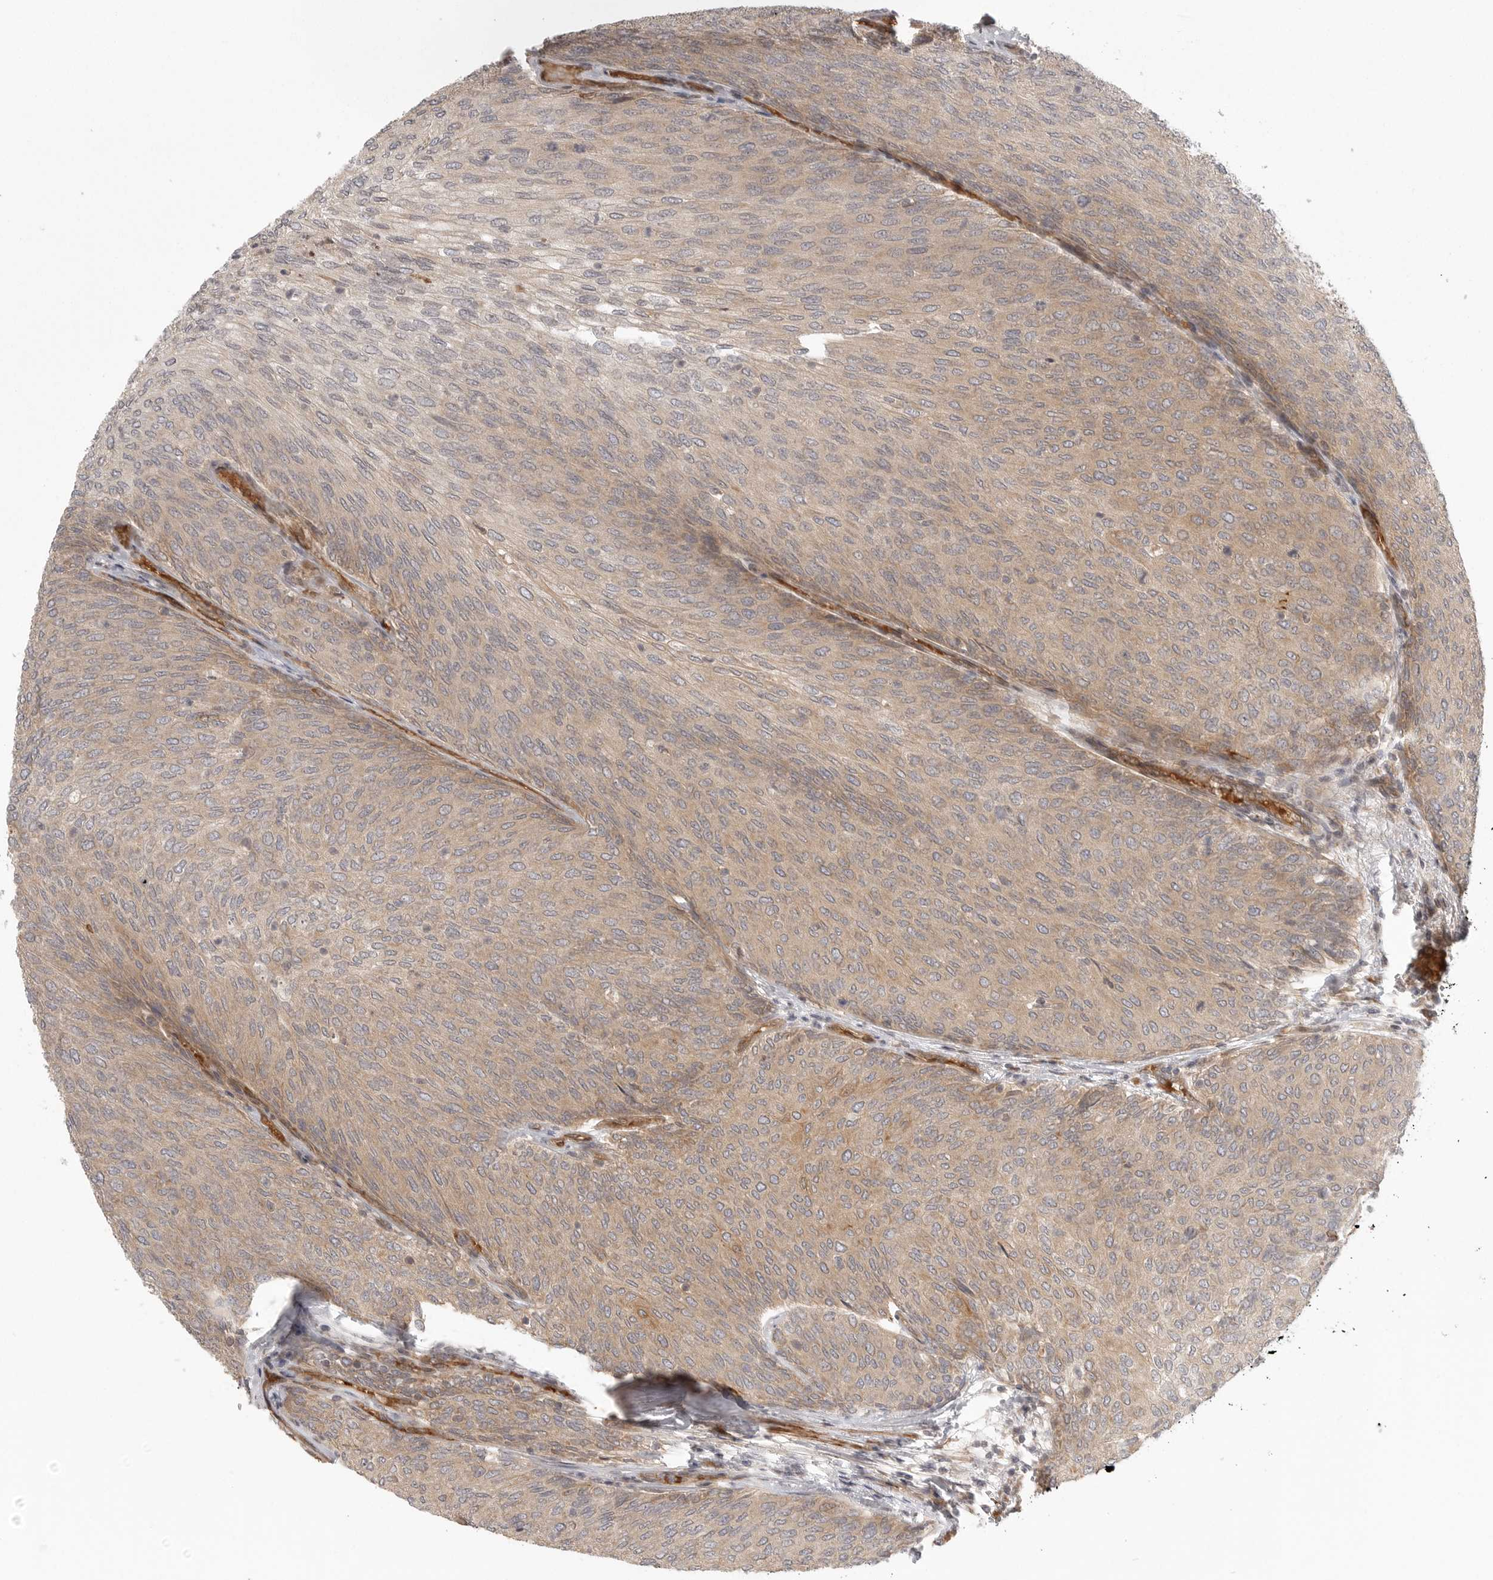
{"staining": {"intensity": "weak", "quantity": ">75%", "location": "cytoplasmic/membranous"}, "tissue": "urothelial cancer", "cell_type": "Tumor cells", "image_type": "cancer", "snomed": [{"axis": "morphology", "description": "Urothelial carcinoma, Low grade"}, {"axis": "topography", "description": "Urinary bladder"}], "caption": "A brown stain shows weak cytoplasmic/membranous expression of a protein in low-grade urothelial carcinoma tumor cells. (DAB = brown stain, brightfield microscopy at high magnification).", "gene": "CCPG1", "patient": {"sex": "female", "age": 79}}